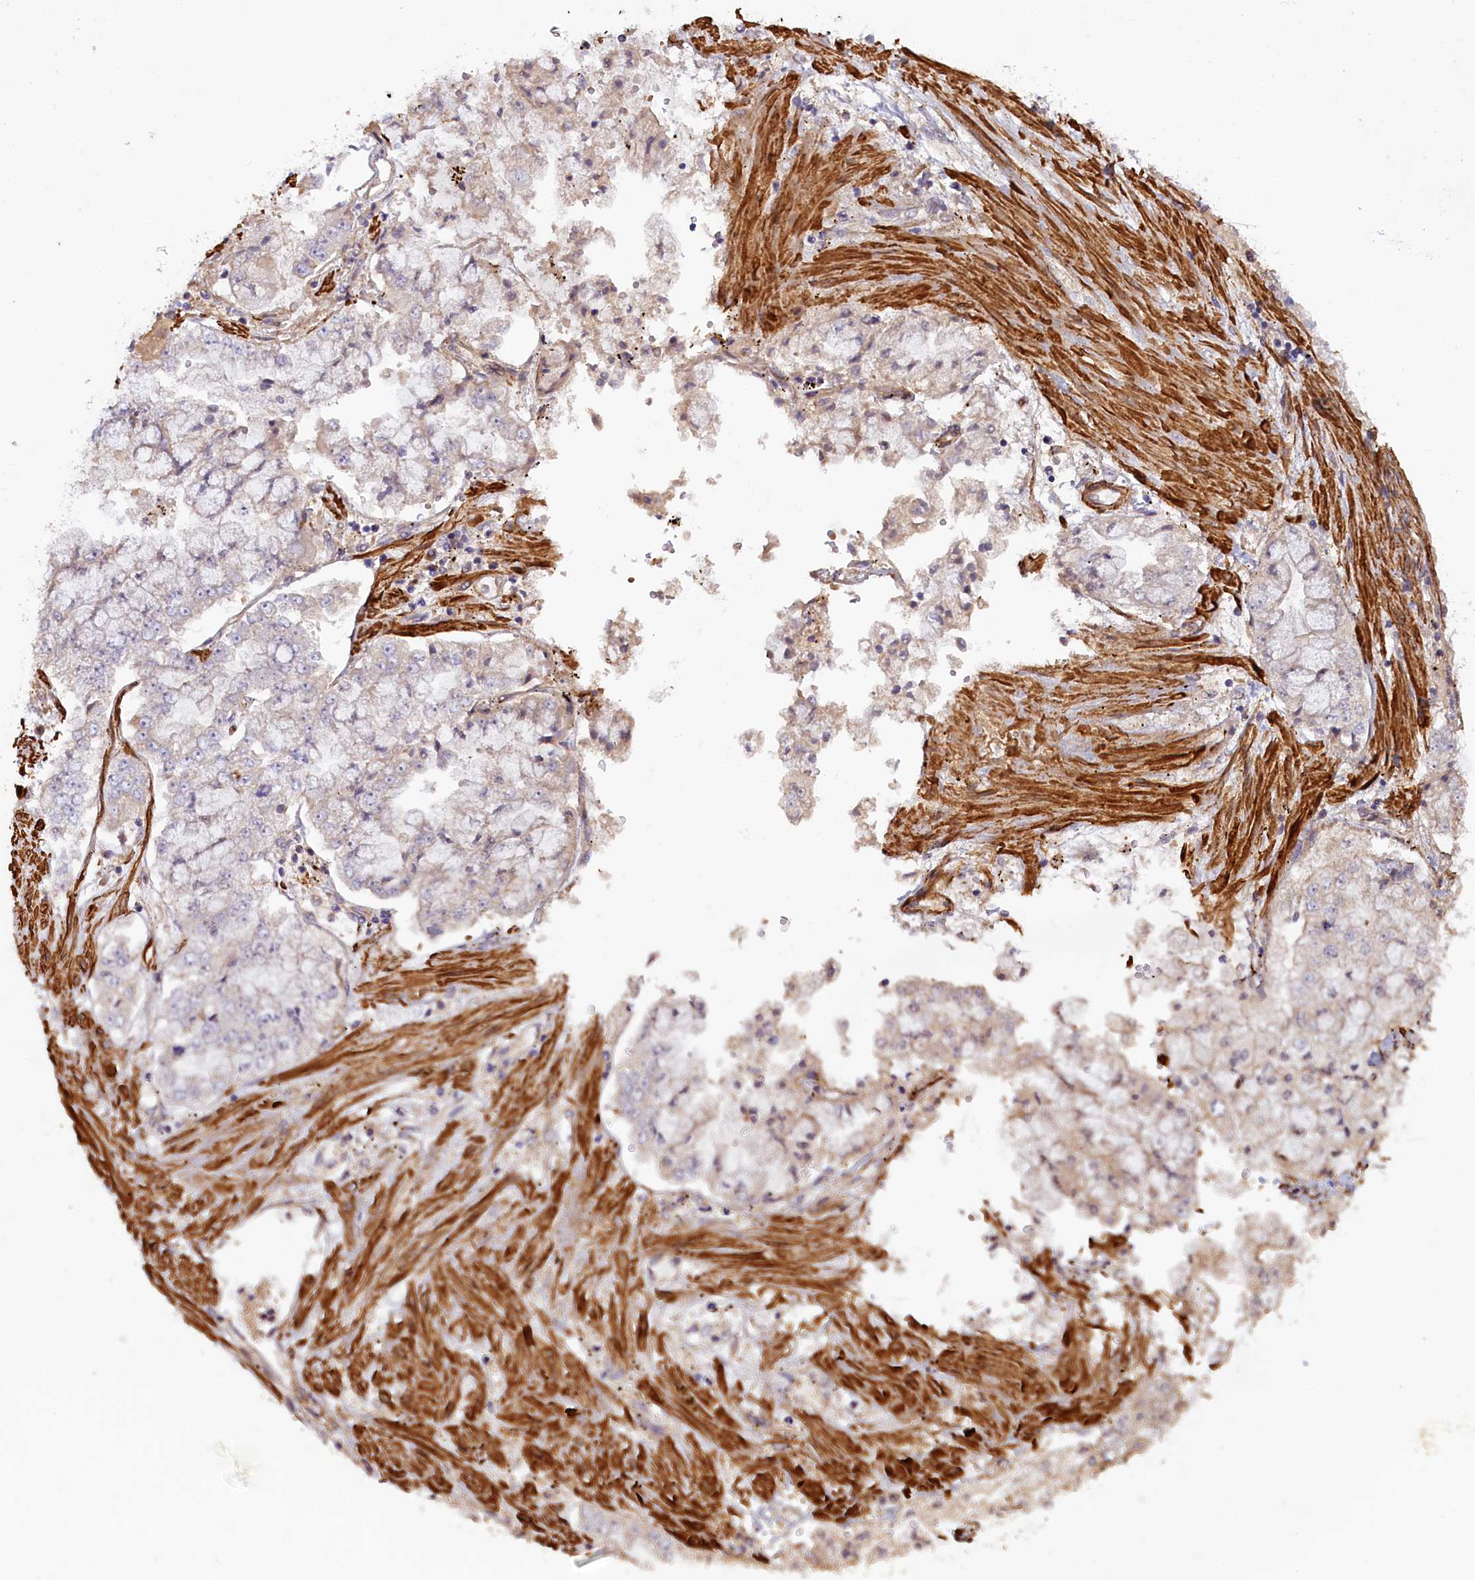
{"staining": {"intensity": "negative", "quantity": "none", "location": "none"}, "tissue": "stomach cancer", "cell_type": "Tumor cells", "image_type": "cancer", "snomed": [{"axis": "morphology", "description": "Adenocarcinoma, NOS"}, {"axis": "topography", "description": "Stomach"}], "caption": "Image shows no protein positivity in tumor cells of adenocarcinoma (stomach) tissue.", "gene": "FUZ", "patient": {"sex": "male", "age": 76}}